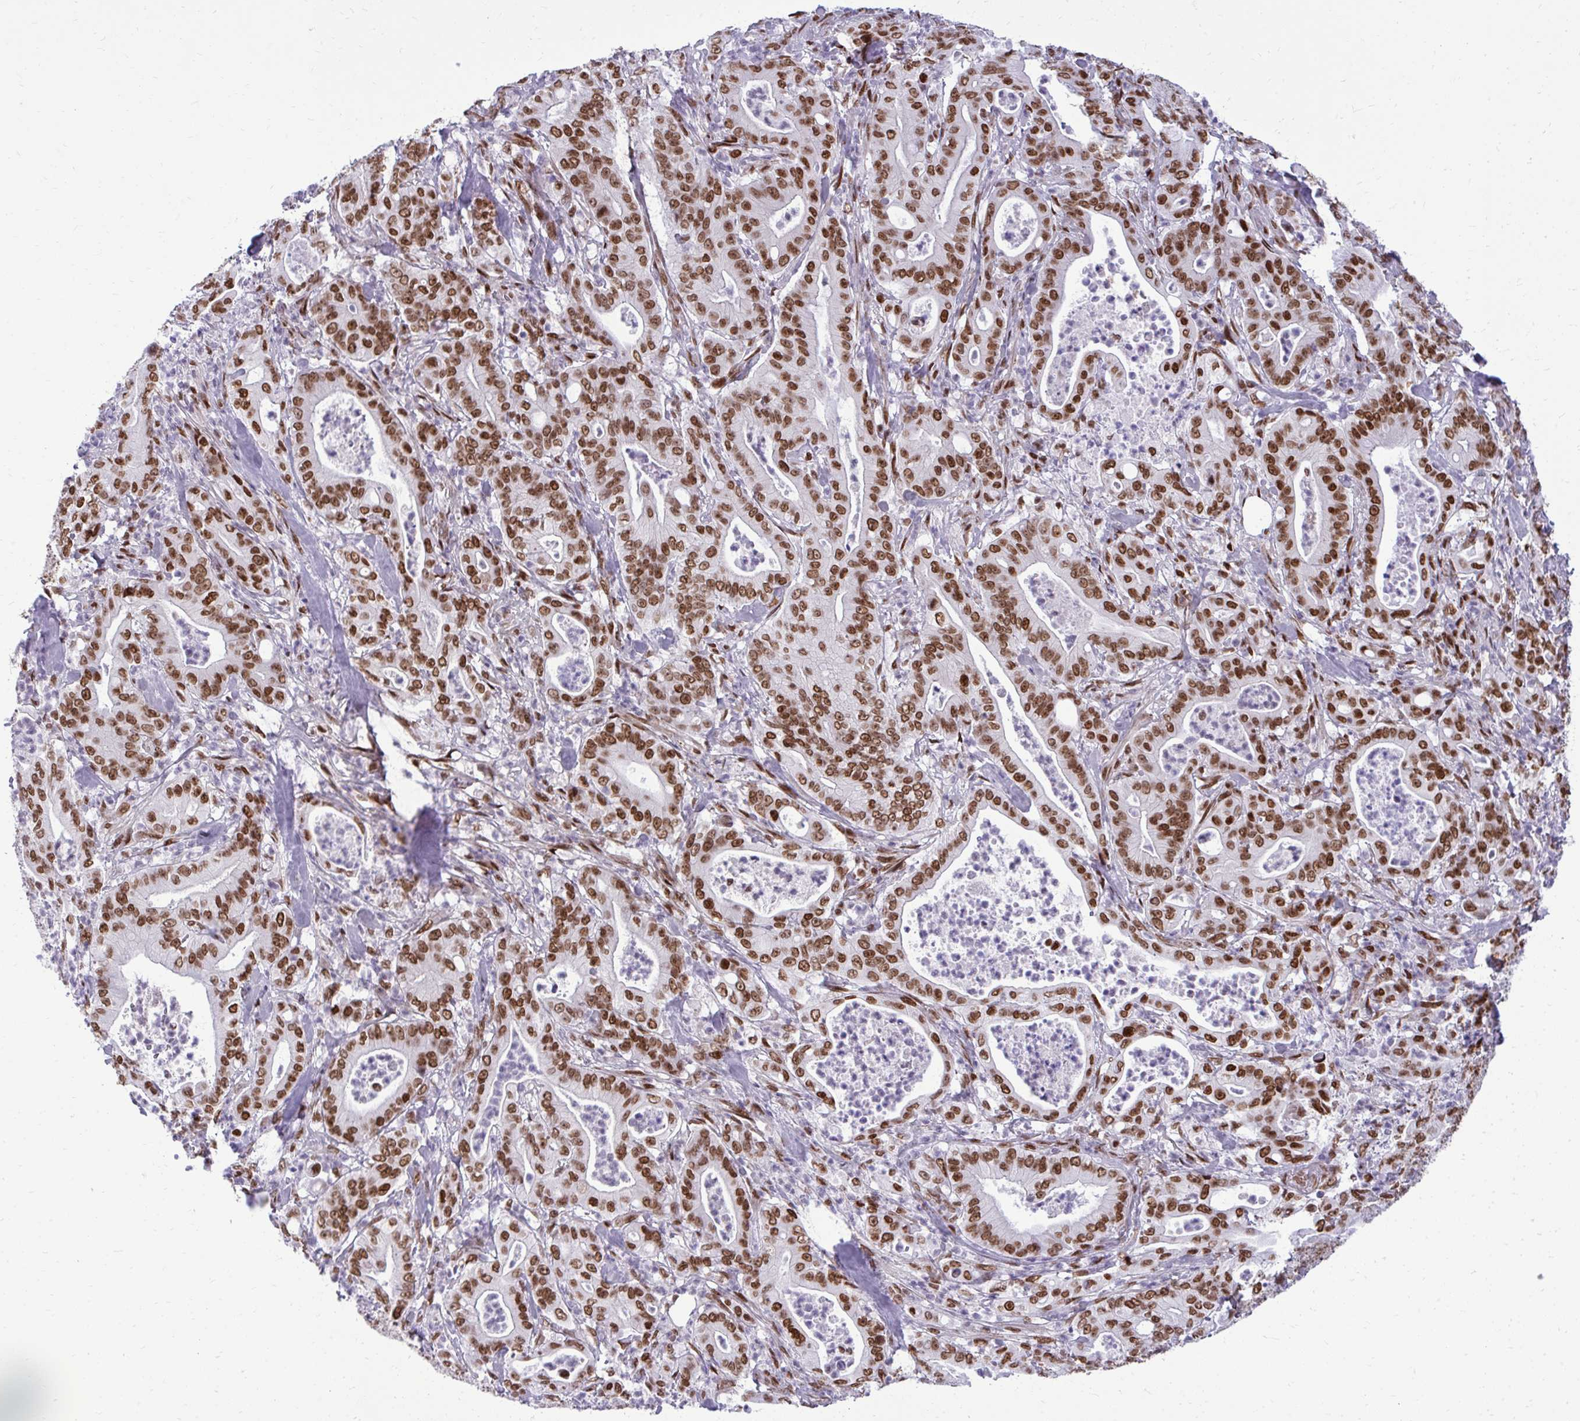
{"staining": {"intensity": "moderate", "quantity": ">75%", "location": "nuclear"}, "tissue": "pancreatic cancer", "cell_type": "Tumor cells", "image_type": "cancer", "snomed": [{"axis": "morphology", "description": "Adenocarcinoma, NOS"}, {"axis": "topography", "description": "Pancreas"}], "caption": "A brown stain labels moderate nuclear staining of a protein in pancreatic cancer tumor cells. (DAB (3,3'-diaminobenzidine) IHC with brightfield microscopy, high magnification).", "gene": "CDYL", "patient": {"sex": "male", "age": 71}}